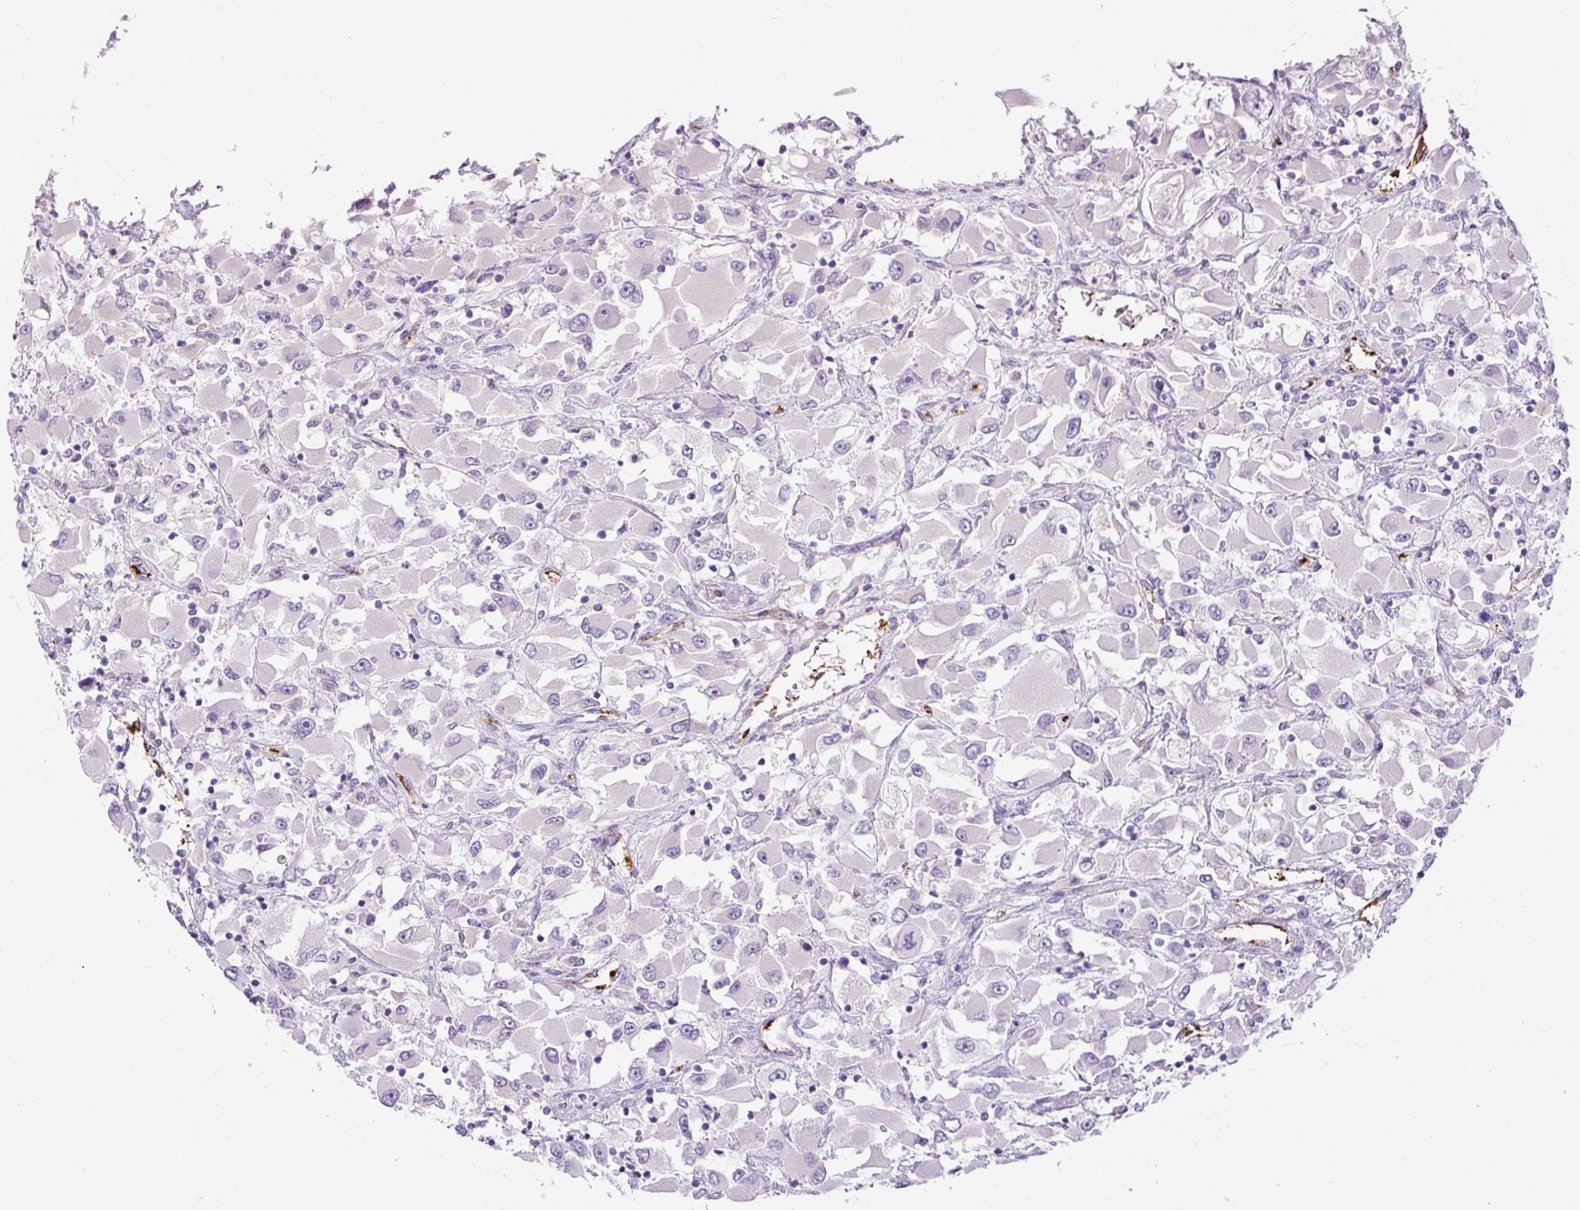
{"staining": {"intensity": "negative", "quantity": "none", "location": "none"}, "tissue": "renal cancer", "cell_type": "Tumor cells", "image_type": "cancer", "snomed": [{"axis": "morphology", "description": "Adenocarcinoma, NOS"}, {"axis": "topography", "description": "Kidney"}], "caption": "DAB (3,3'-diaminobenzidine) immunohistochemical staining of renal cancer demonstrates no significant positivity in tumor cells.", "gene": "RSPO4", "patient": {"sex": "female", "age": 52}}